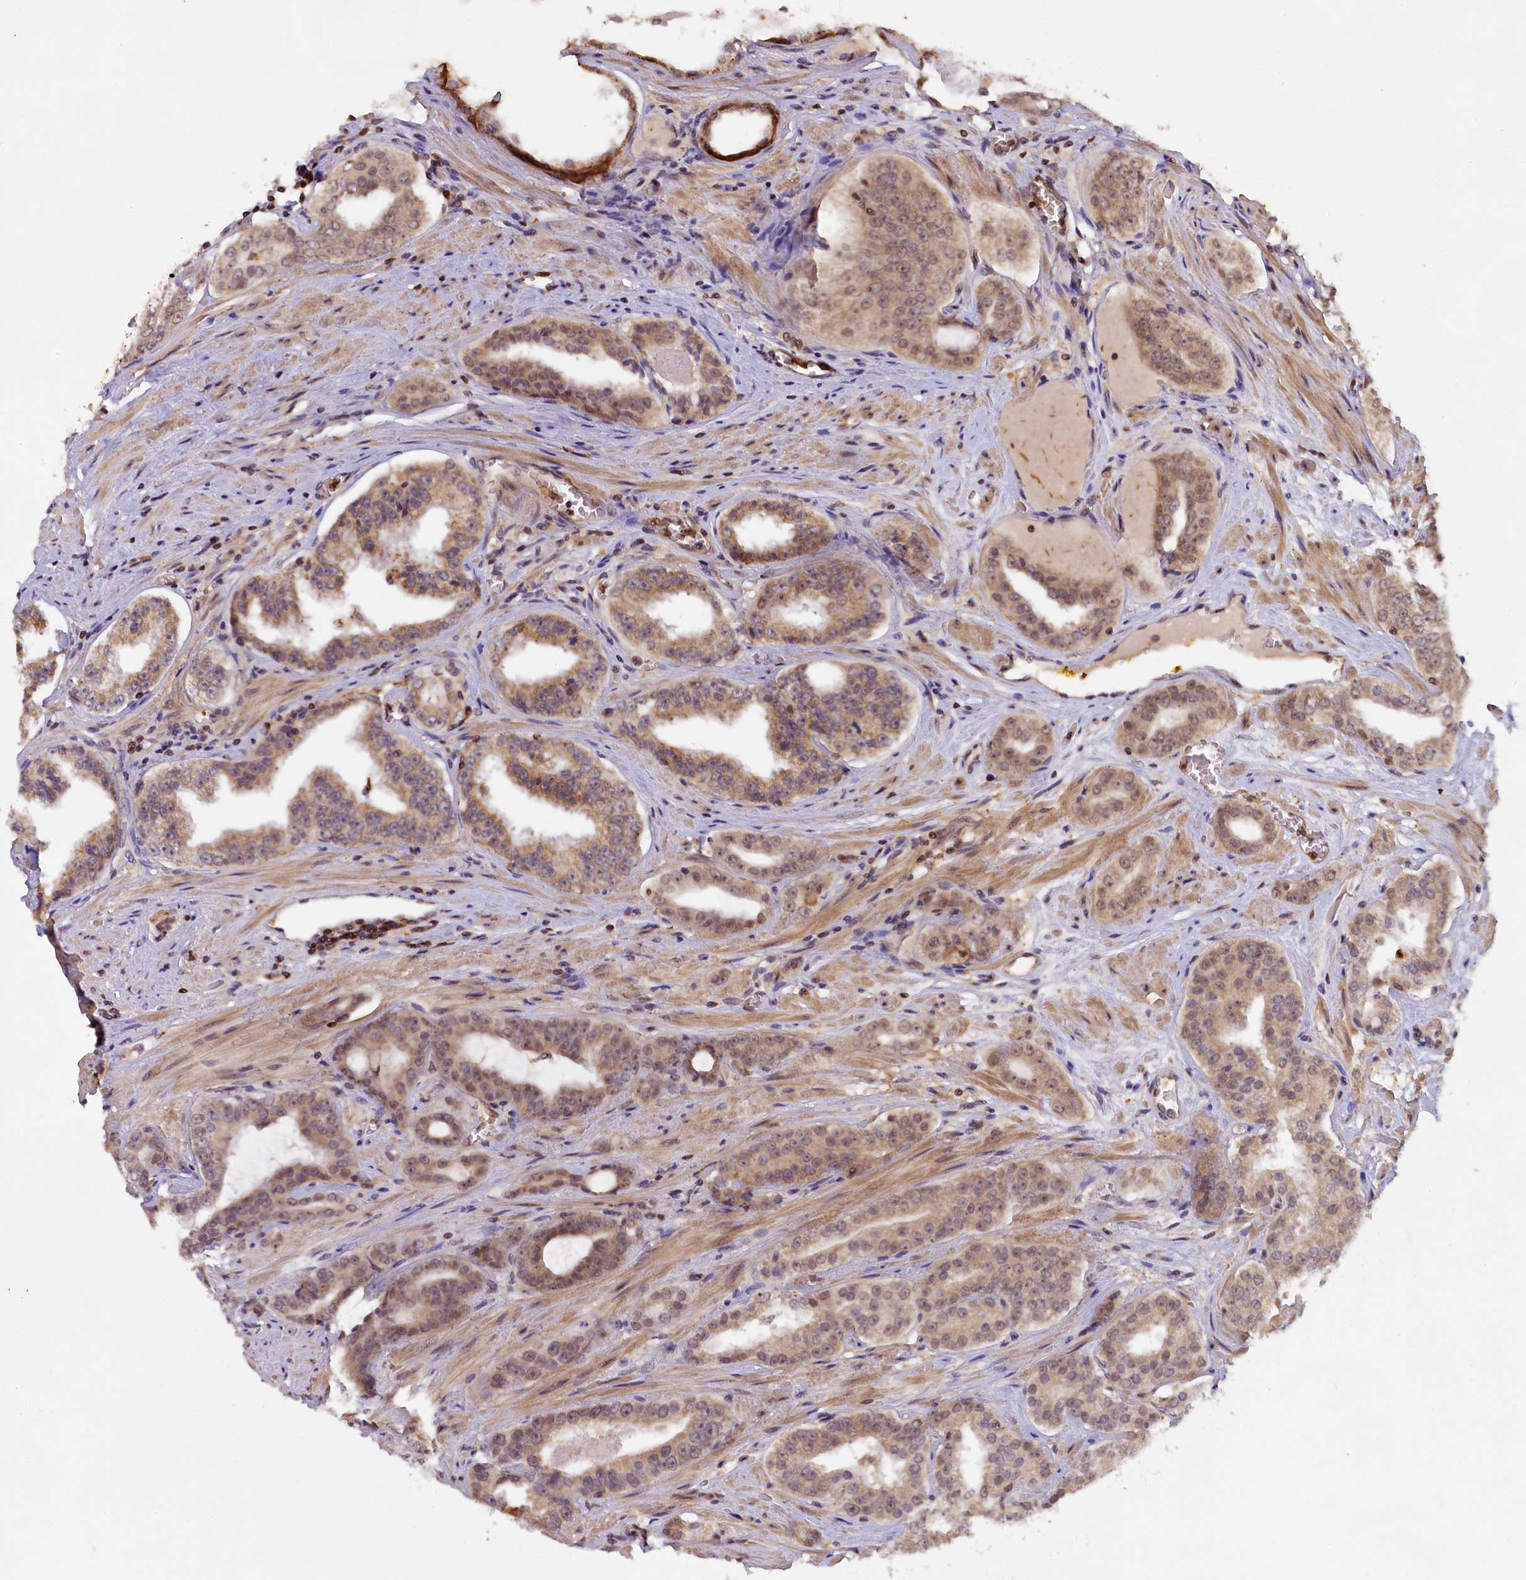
{"staining": {"intensity": "weak", "quantity": ">75%", "location": "cytoplasmic/membranous,nuclear"}, "tissue": "prostate cancer", "cell_type": "Tumor cells", "image_type": "cancer", "snomed": [{"axis": "morphology", "description": "Adenocarcinoma, High grade"}, {"axis": "topography", "description": "Prostate"}], "caption": "Prostate cancer stained for a protein (brown) exhibits weak cytoplasmic/membranous and nuclear positive staining in approximately >75% of tumor cells.", "gene": "CARD8", "patient": {"sex": "male", "age": 71}}